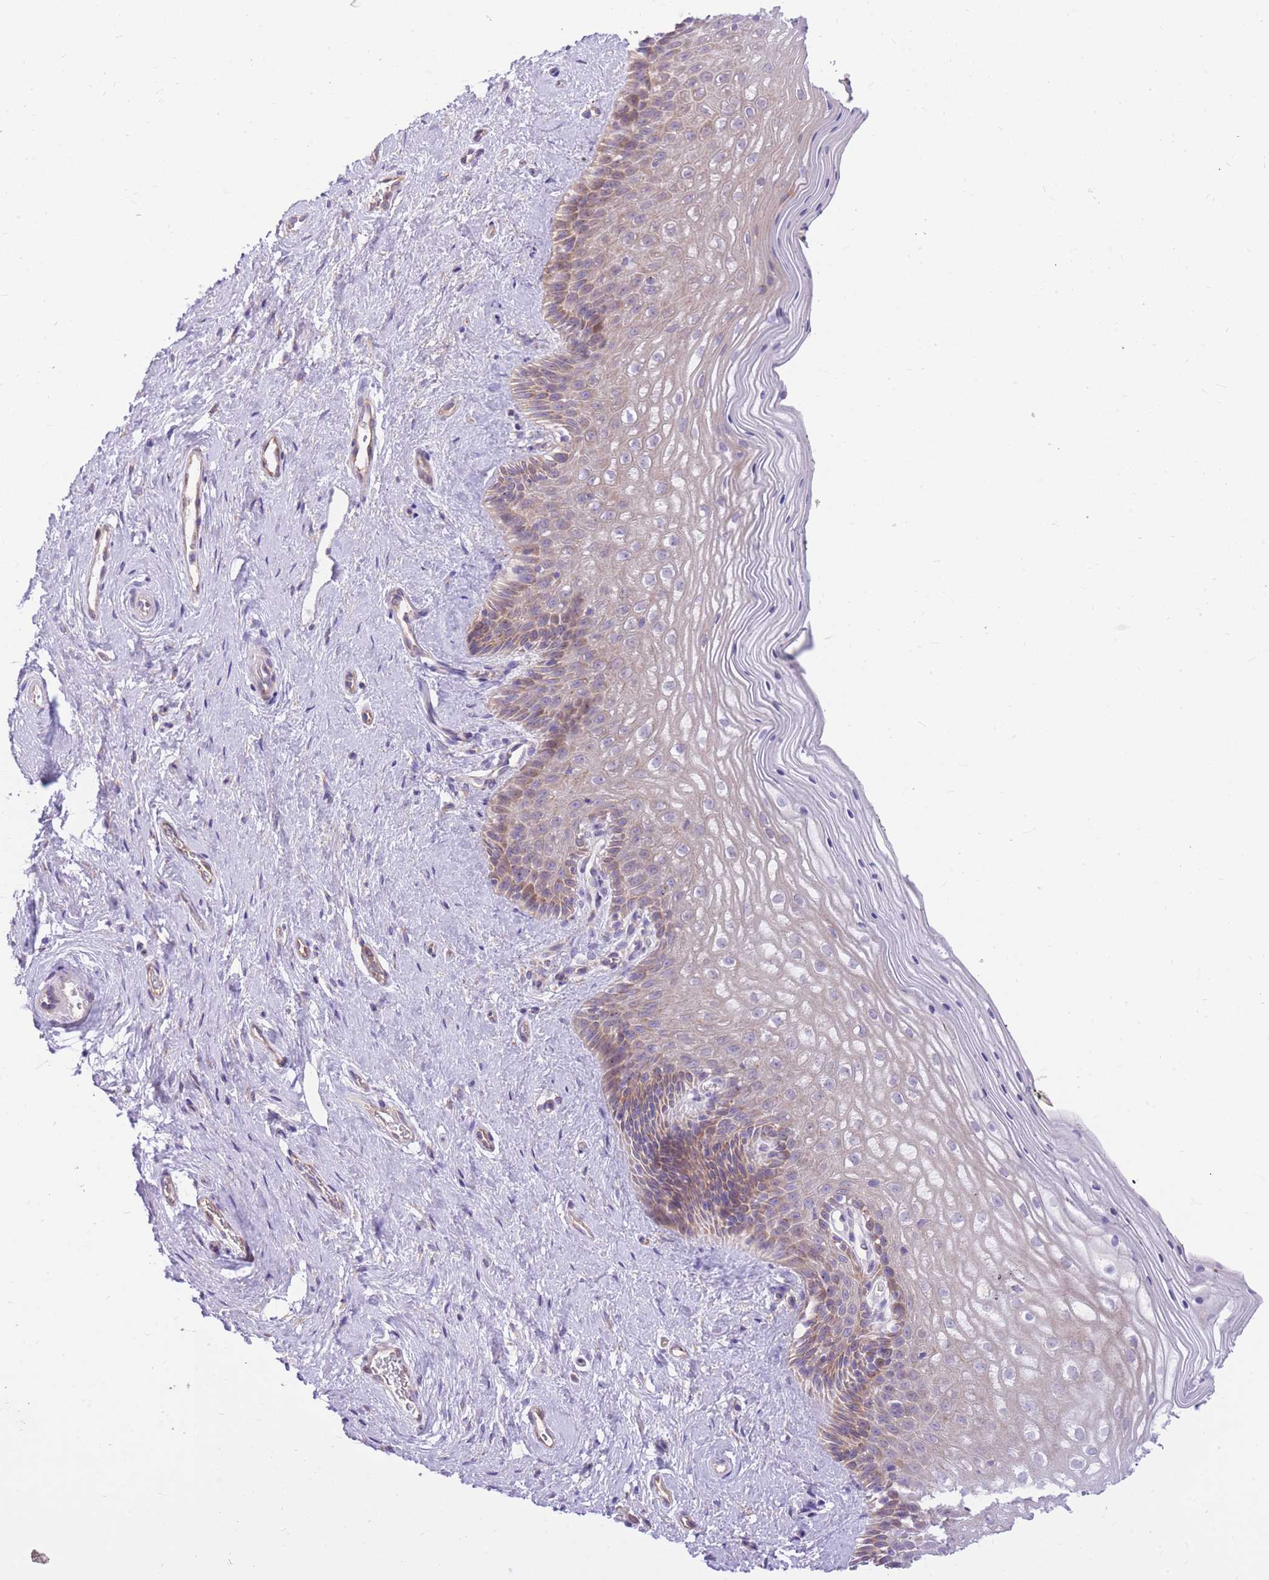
{"staining": {"intensity": "moderate", "quantity": "<25%", "location": "cytoplasmic/membranous"}, "tissue": "vagina", "cell_type": "Squamous epithelial cells", "image_type": "normal", "snomed": [{"axis": "morphology", "description": "Normal tissue, NOS"}, {"axis": "topography", "description": "Vagina"}], "caption": "An image of human vagina stained for a protein reveals moderate cytoplasmic/membranous brown staining in squamous epithelial cells. The protein is shown in brown color, while the nuclei are stained blue.", "gene": "TOPAZ1", "patient": {"sex": "female", "age": 47}}